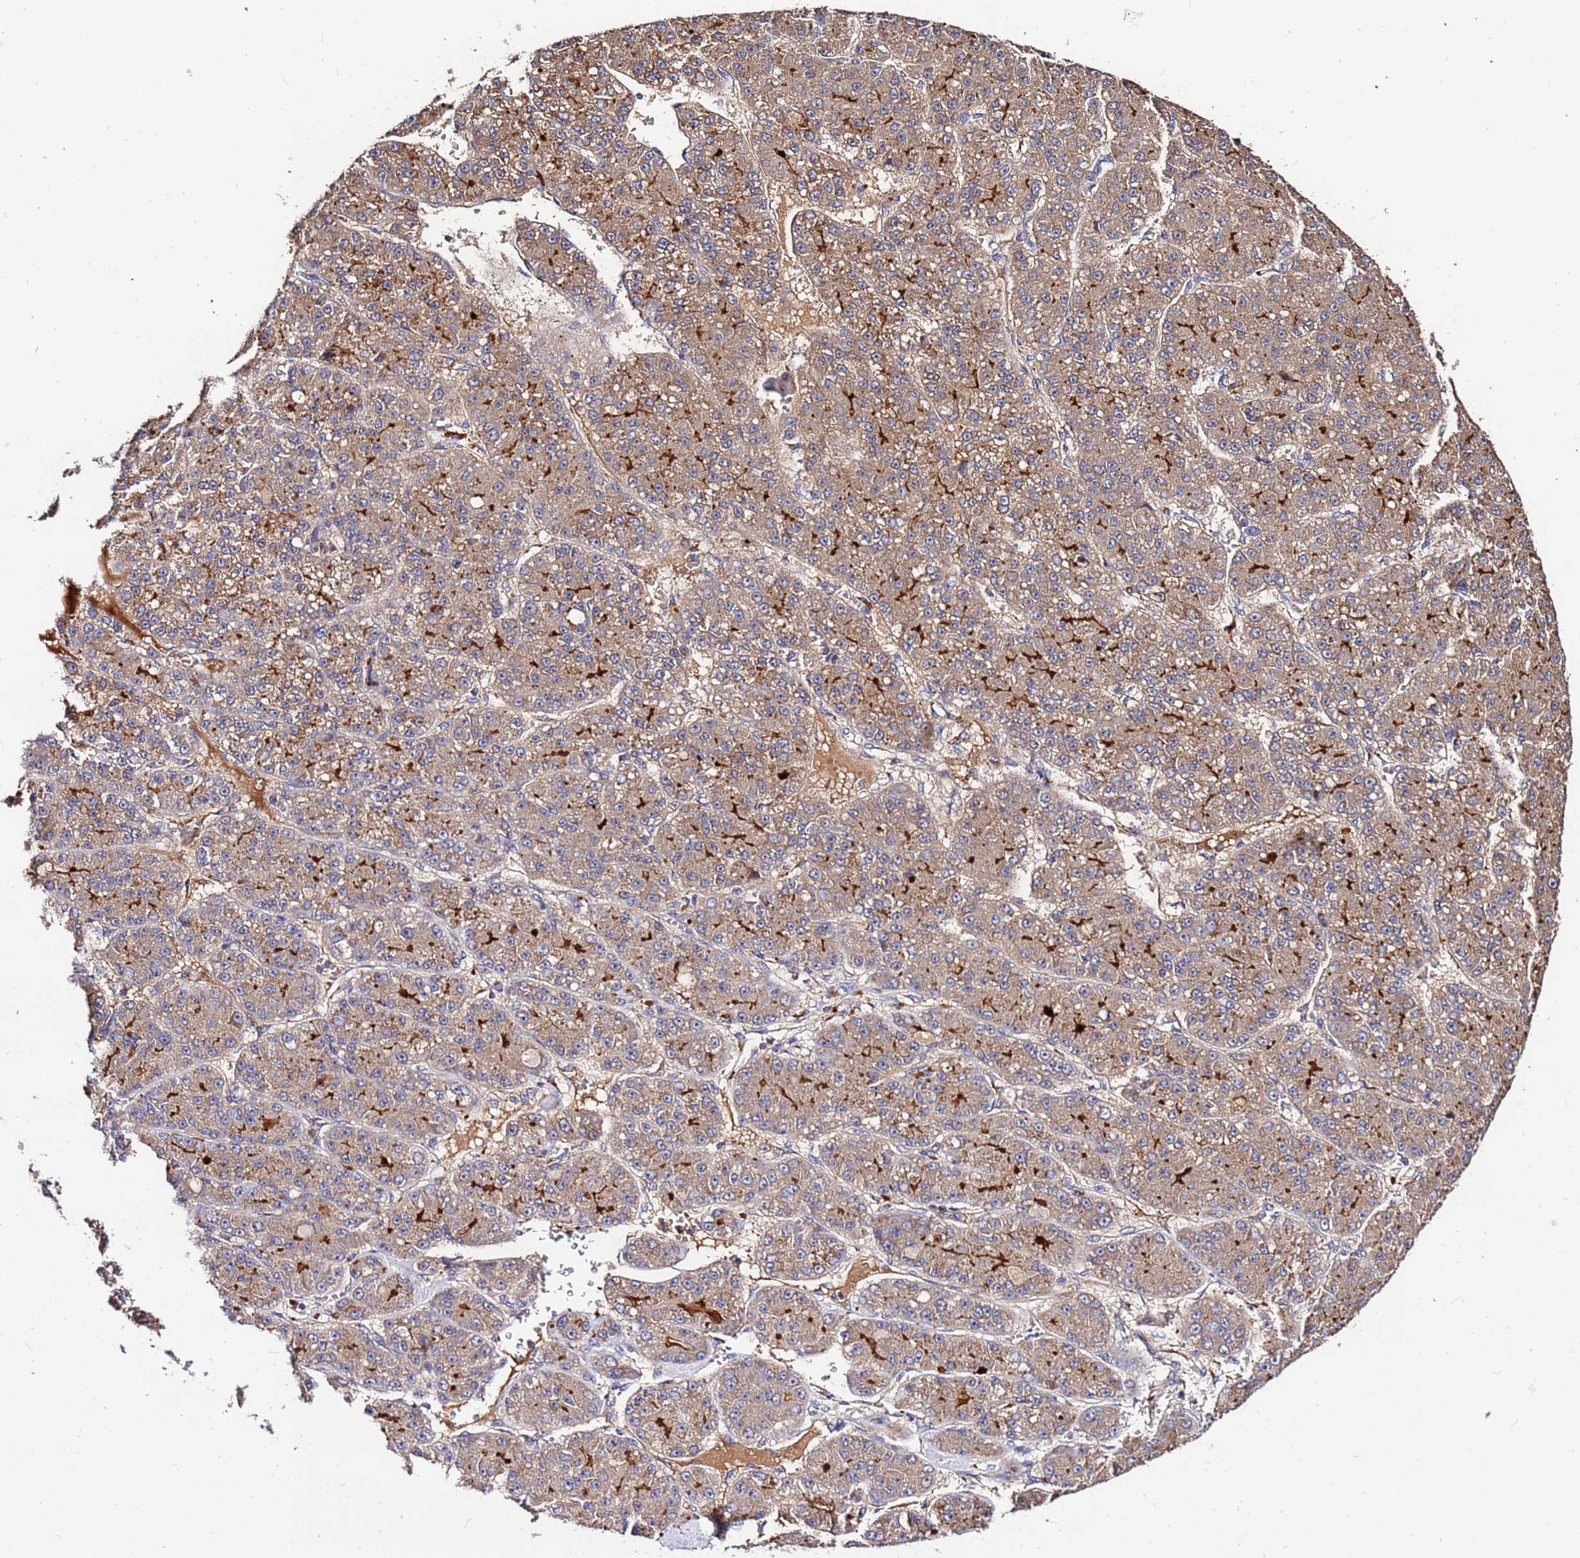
{"staining": {"intensity": "moderate", "quantity": ">75%", "location": "cytoplasmic/membranous"}, "tissue": "liver cancer", "cell_type": "Tumor cells", "image_type": "cancer", "snomed": [{"axis": "morphology", "description": "Carcinoma, Hepatocellular, NOS"}, {"axis": "topography", "description": "Liver"}], "caption": "Moderate cytoplasmic/membranous positivity for a protein is present in about >75% of tumor cells of liver cancer (hepatocellular carcinoma) using immunohistochemistry (IHC).", "gene": "MTERF1", "patient": {"sex": "male", "age": 67}}